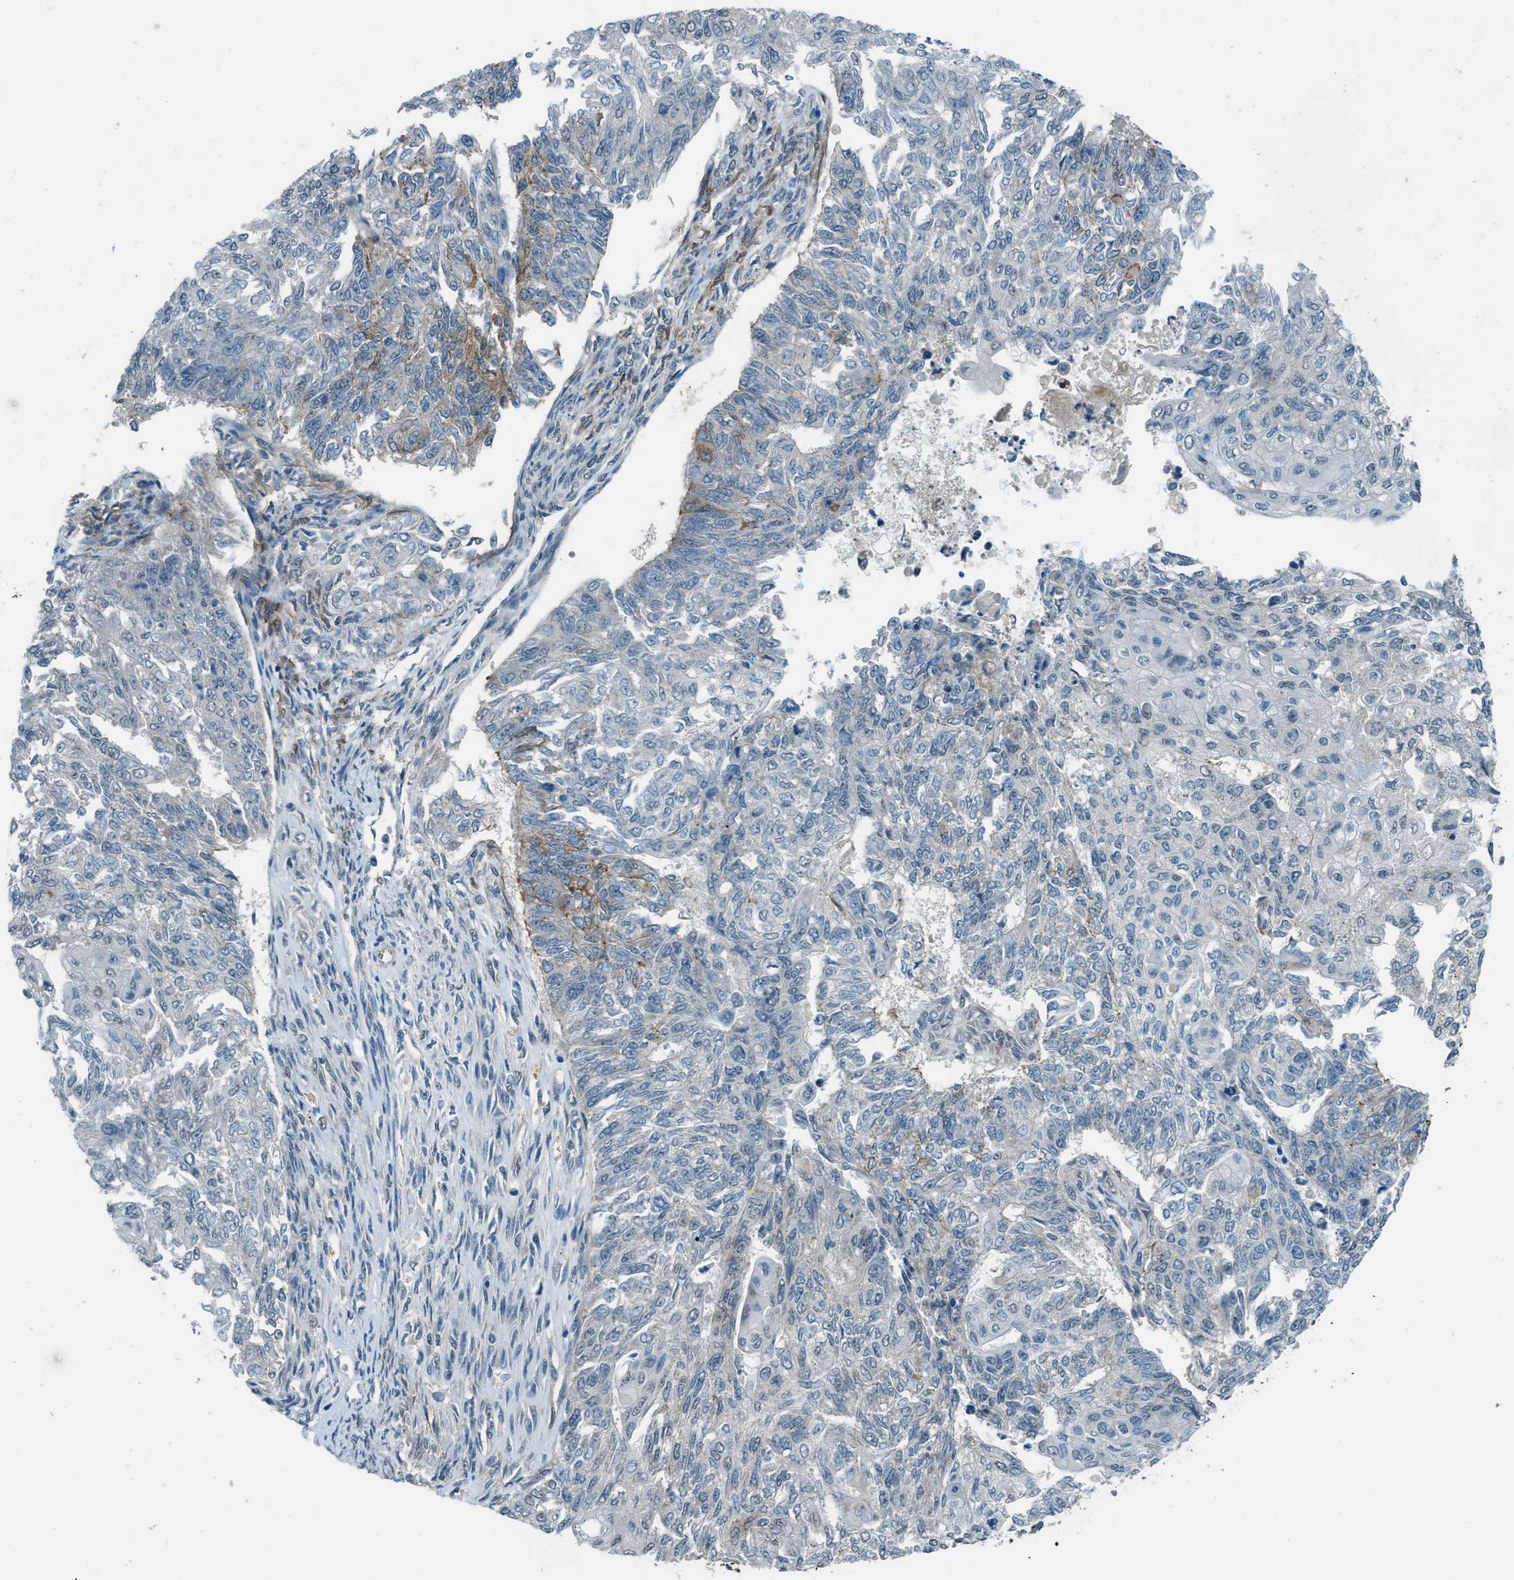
{"staining": {"intensity": "weak", "quantity": "<25%", "location": "nuclear"}, "tissue": "endometrial cancer", "cell_type": "Tumor cells", "image_type": "cancer", "snomed": [{"axis": "morphology", "description": "Adenocarcinoma, NOS"}, {"axis": "topography", "description": "Endometrium"}], "caption": "A histopathology image of adenocarcinoma (endometrial) stained for a protein shows no brown staining in tumor cells.", "gene": "NPEPL1", "patient": {"sex": "female", "age": 32}}